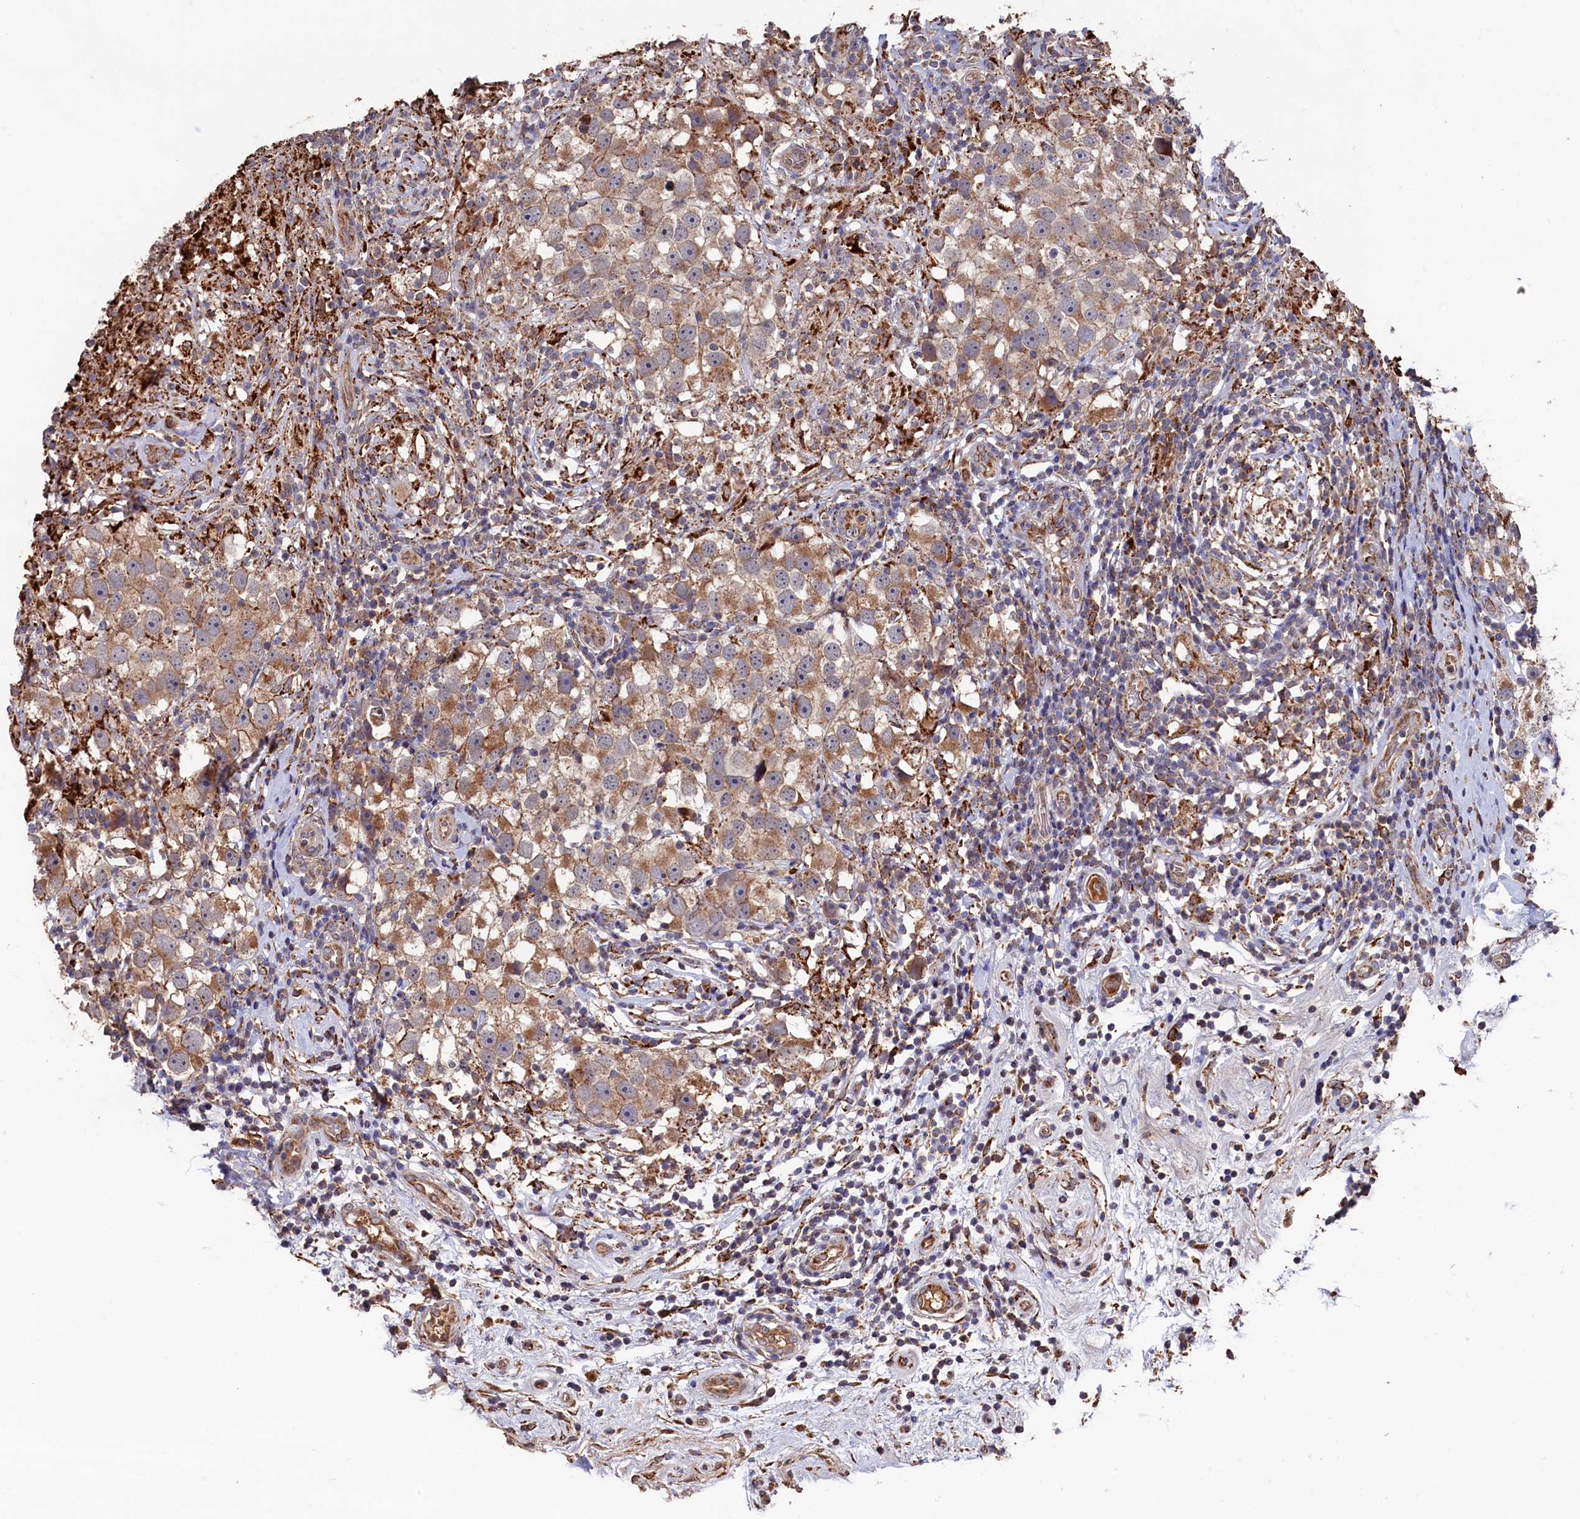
{"staining": {"intensity": "moderate", "quantity": ">75%", "location": "cytoplasmic/membranous"}, "tissue": "testis cancer", "cell_type": "Tumor cells", "image_type": "cancer", "snomed": [{"axis": "morphology", "description": "Seminoma, NOS"}, {"axis": "topography", "description": "Testis"}], "caption": "A brown stain labels moderate cytoplasmic/membranous positivity of a protein in testis cancer (seminoma) tumor cells.", "gene": "SLC12A4", "patient": {"sex": "male", "age": 49}}